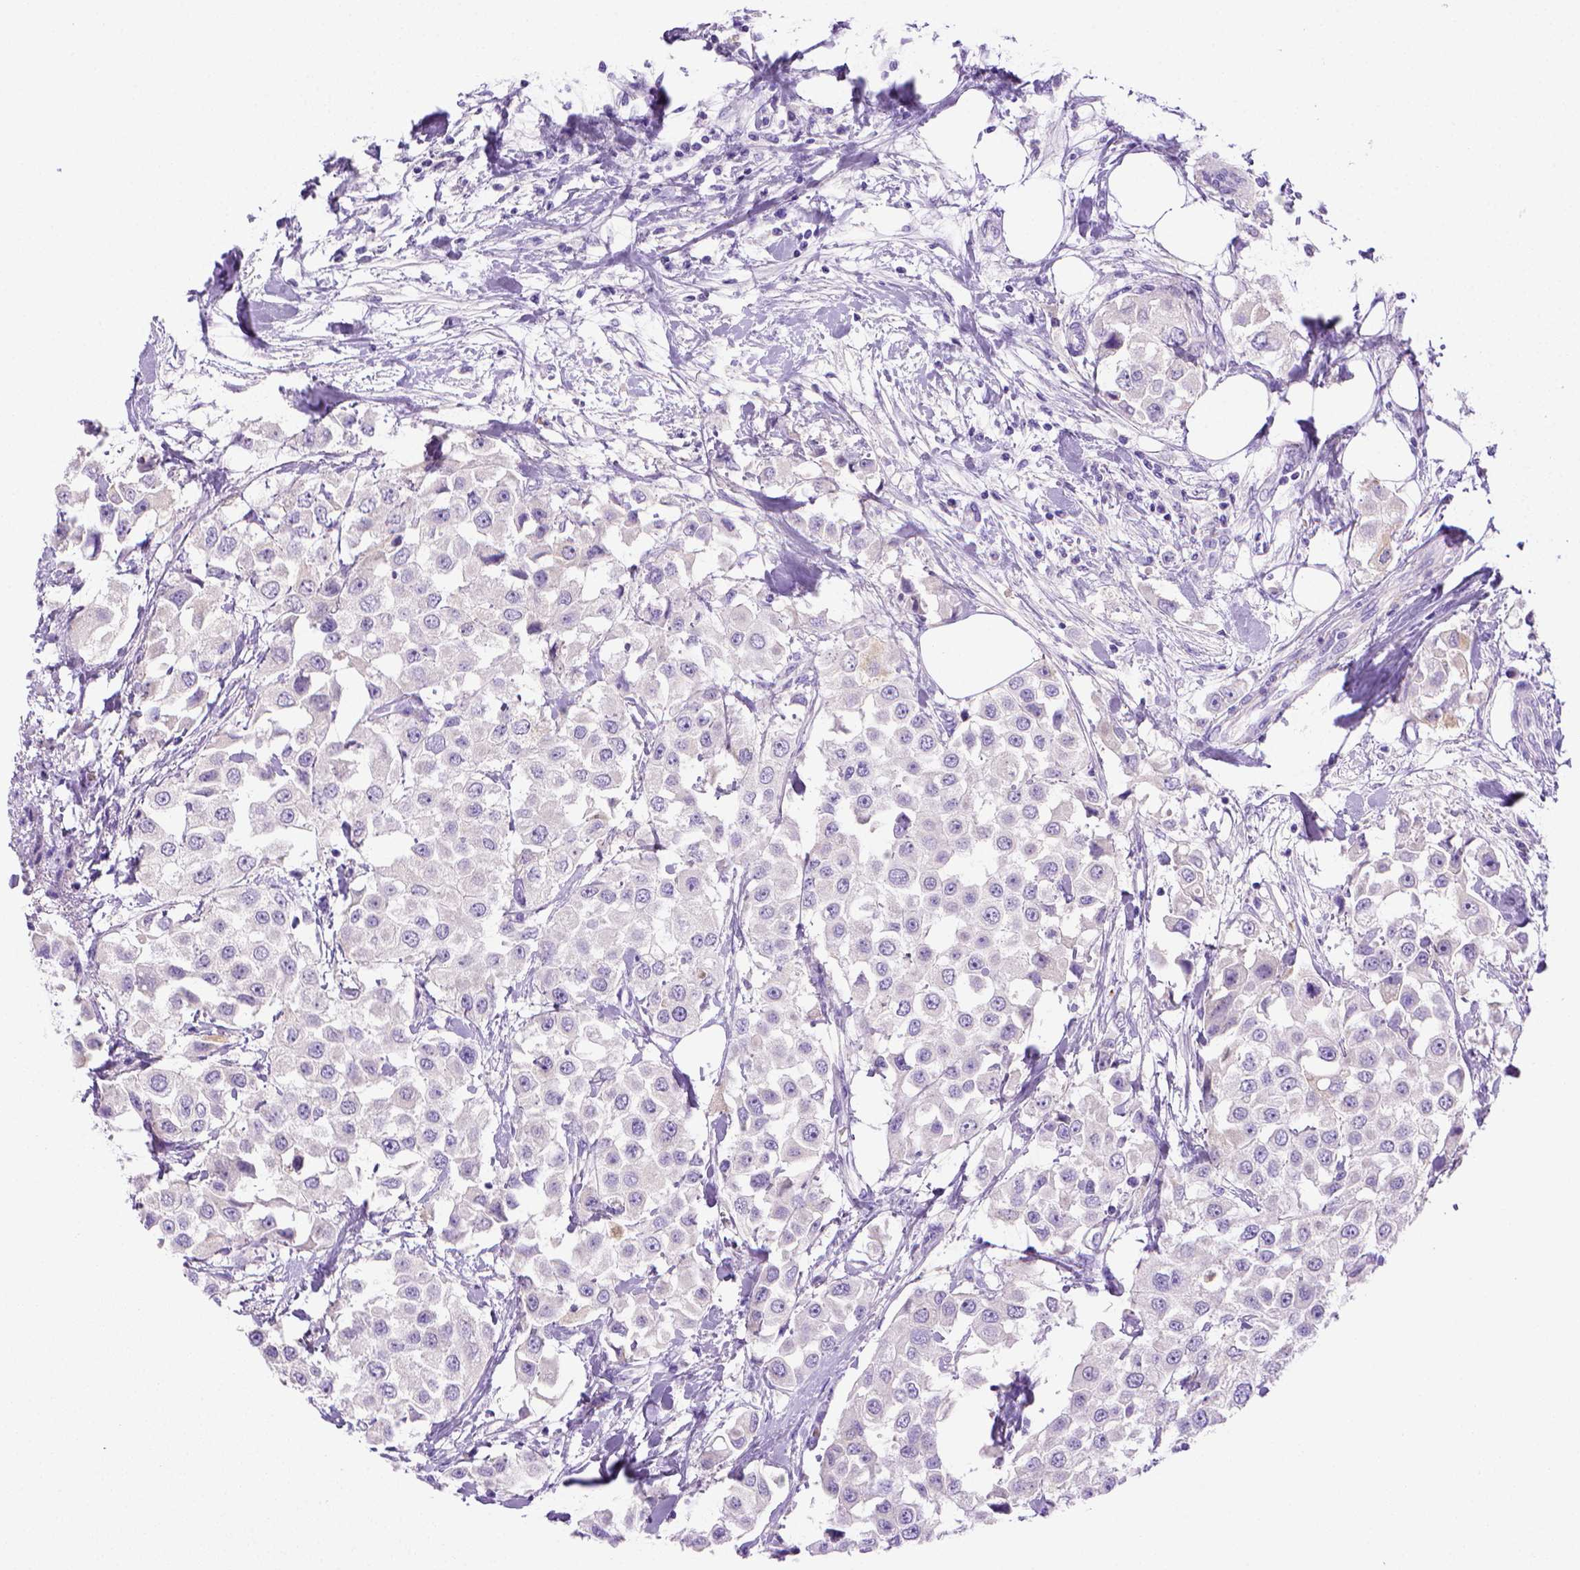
{"staining": {"intensity": "negative", "quantity": "none", "location": "none"}, "tissue": "urothelial cancer", "cell_type": "Tumor cells", "image_type": "cancer", "snomed": [{"axis": "morphology", "description": "Urothelial carcinoma, High grade"}, {"axis": "topography", "description": "Urinary bladder"}], "caption": "Urothelial cancer was stained to show a protein in brown. There is no significant staining in tumor cells.", "gene": "BAAT", "patient": {"sex": "female", "age": 64}}